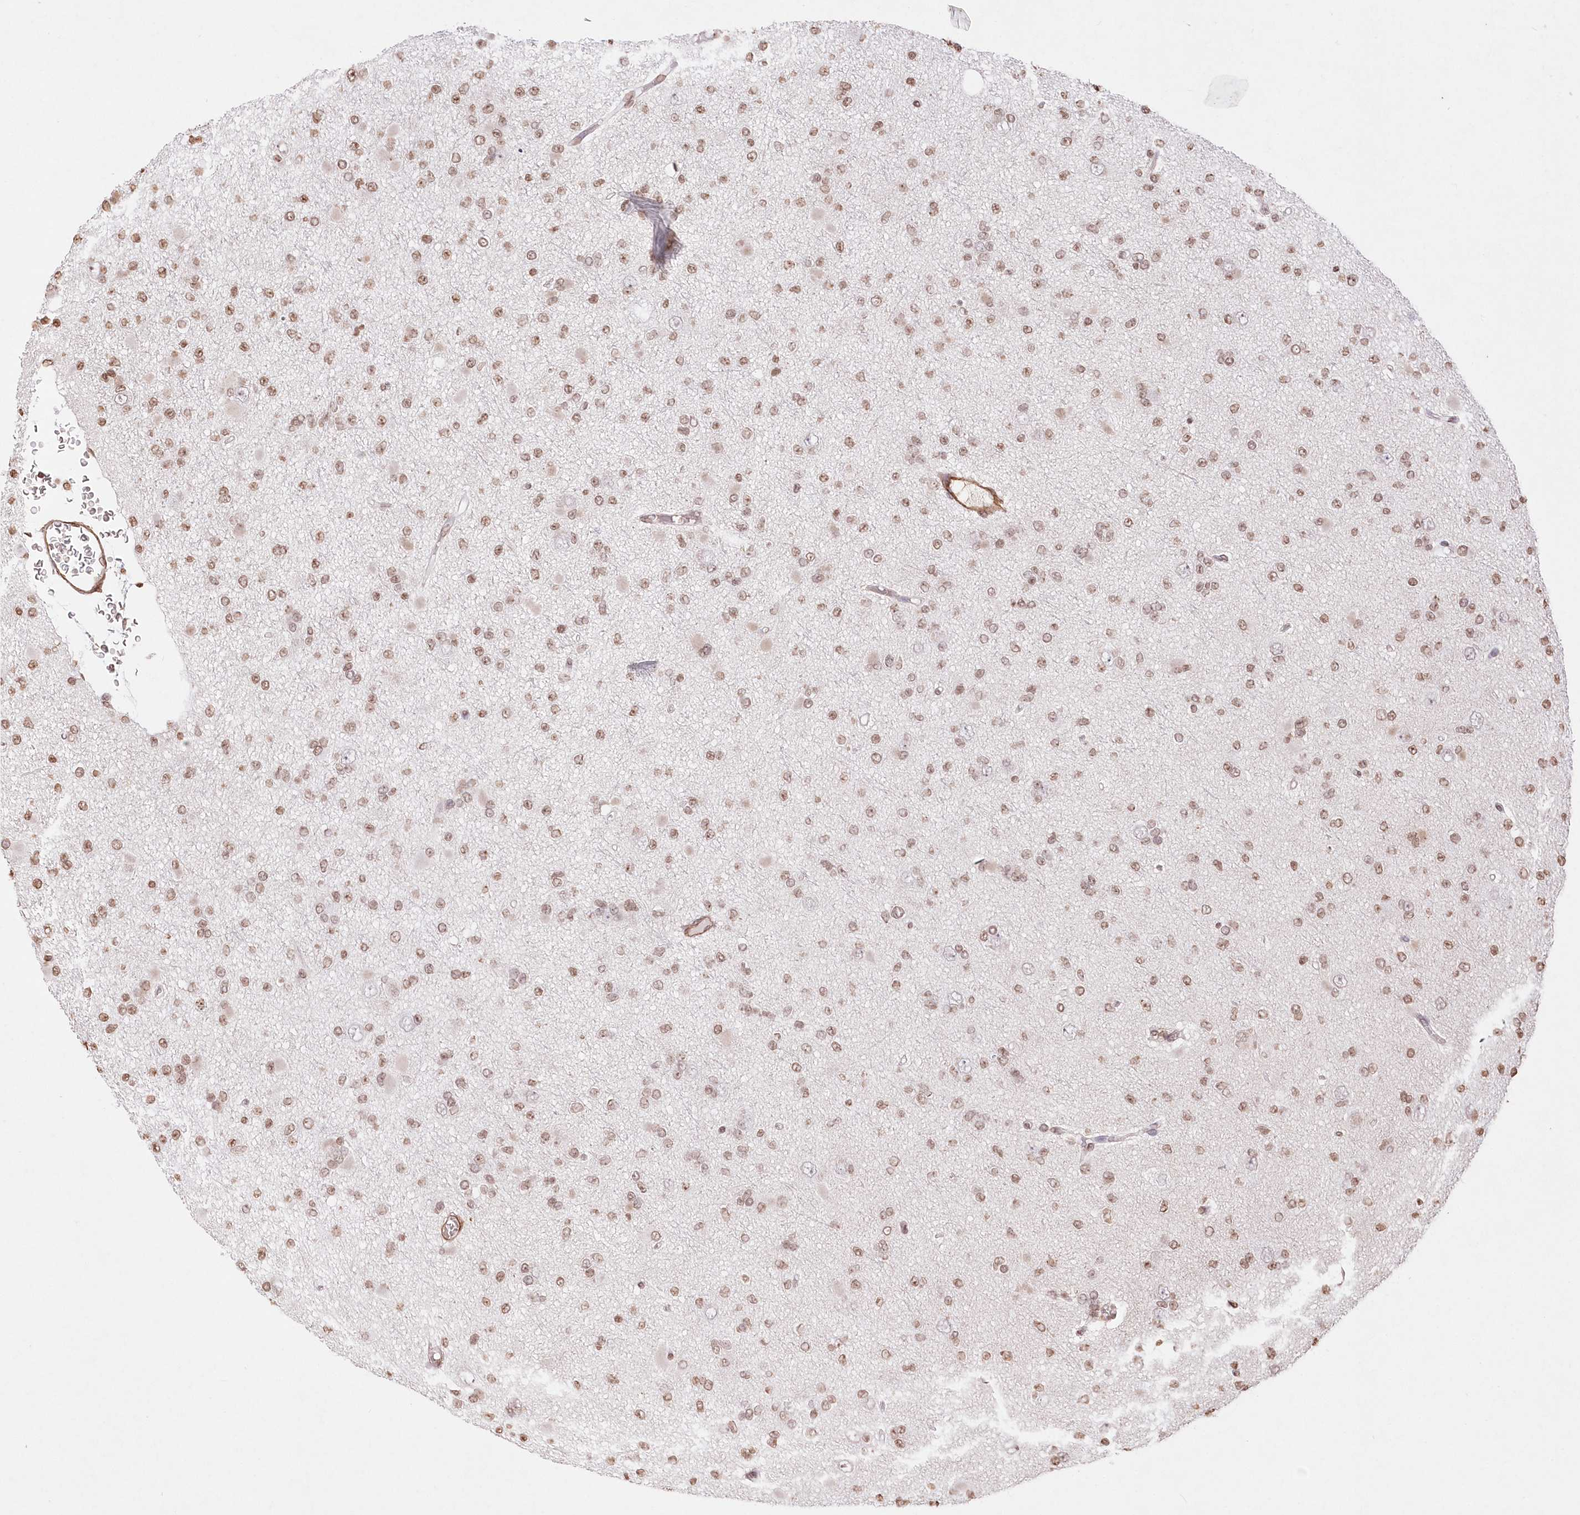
{"staining": {"intensity": "moderate", "quantity": ">75%", "location": "nuclear"}, "tissue": "glioma", "cell_type": "Tumor cells", "image_type": "cancer", "snomed": [{"axis": "morphology", "description": "Glioma, malignant, Low grade"}, {"axis": "topography", "description": "Brain"}], "caption": "The image demonstrates staining of malignant glioma (low-grade), revealing moderate nuclear protein staining (brown color) within tumor cells. (DAB IHC with brightfield microscopy, high magnification).", "gene": "RBM27", "patient": {"sex": "female", "age": 22}}